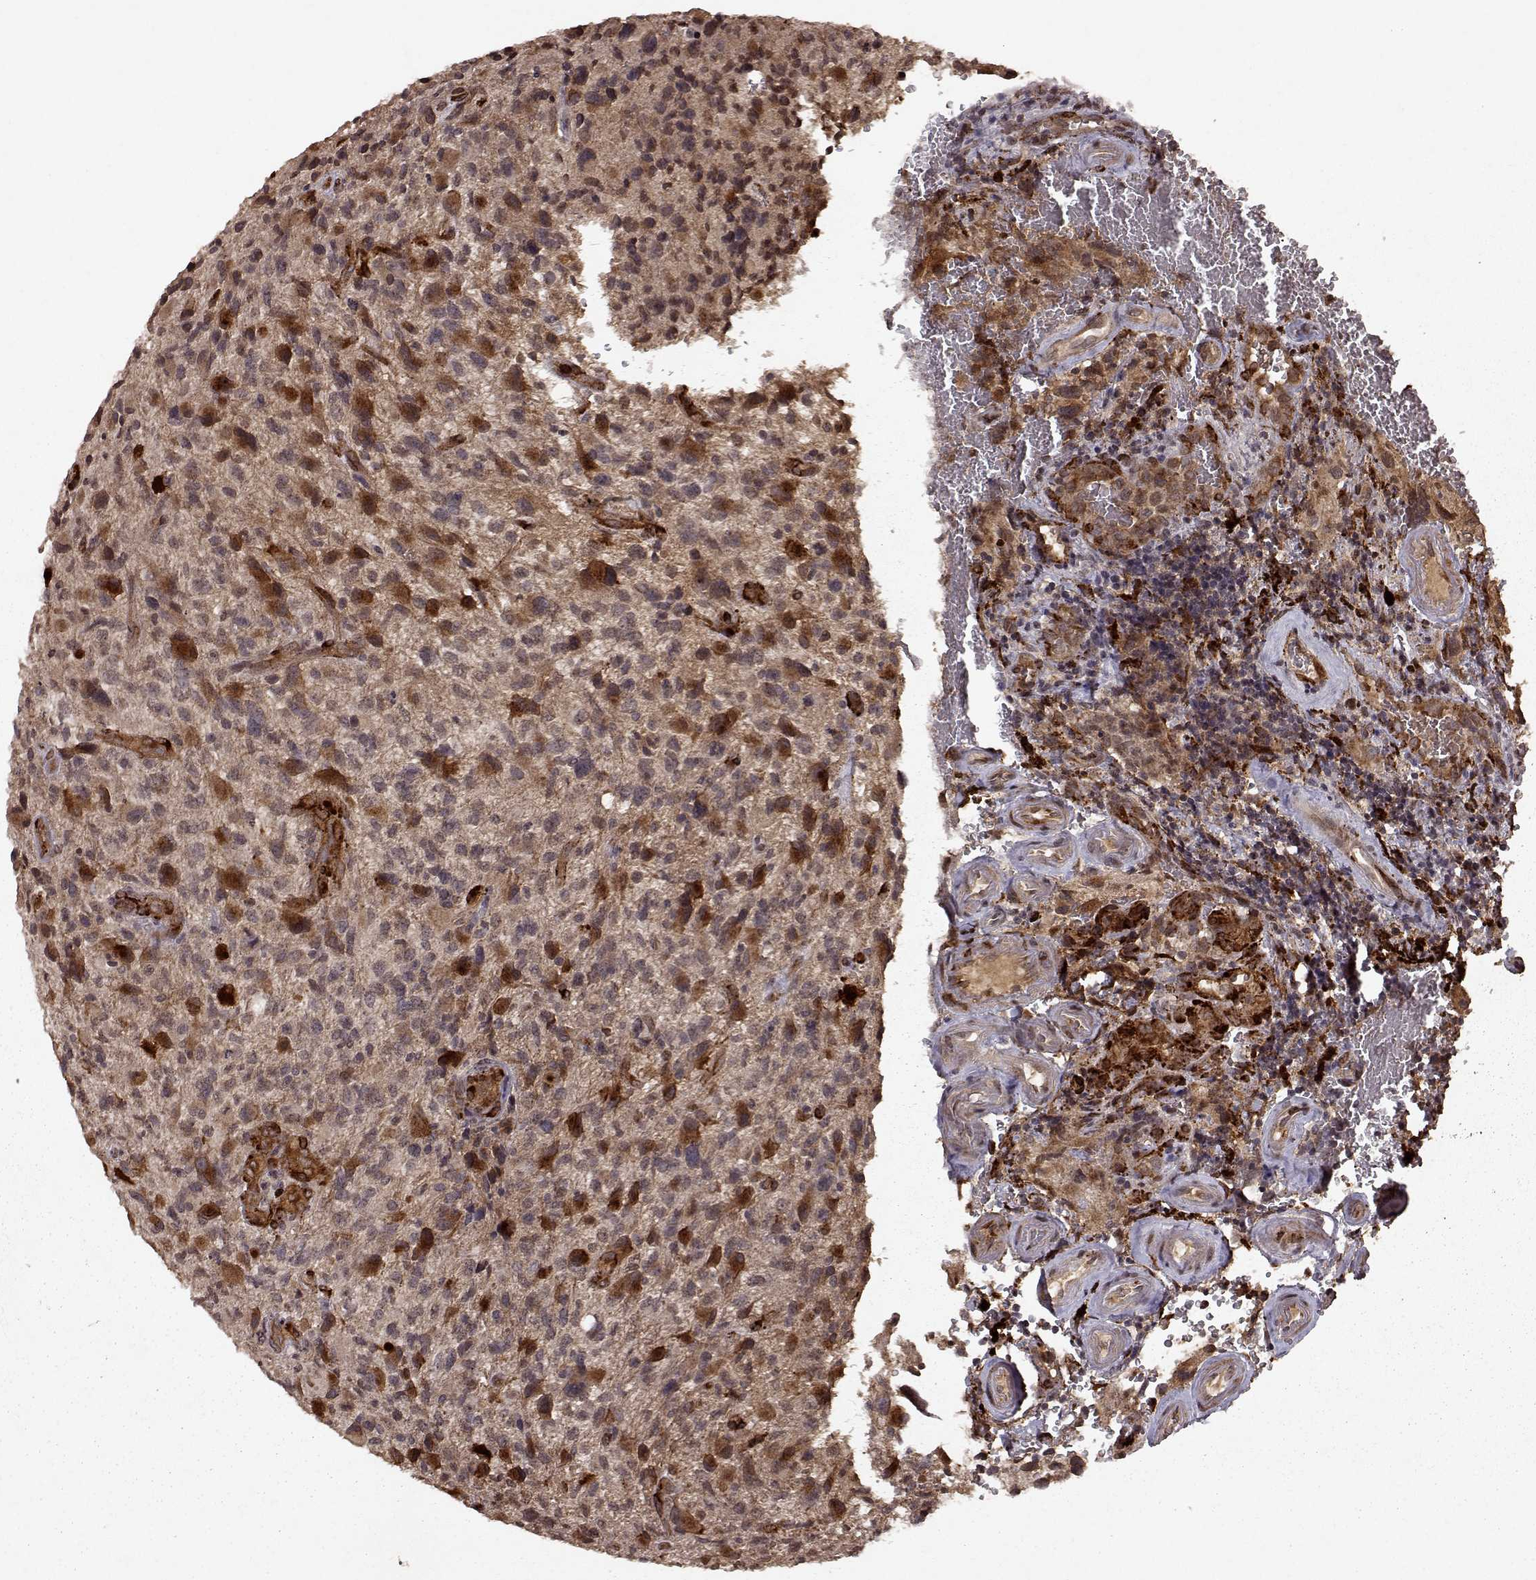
{"staining": {"intensity": "moderate", "quantity": "<25%", "location": "cytoplasmic/membranous"}, "tissue": "glioma", "cell_type": "Tumor cells", "image_type": "cancer", "snomed": [{"axis": "morphology", "description": "Glioma, malignant, NOS"}, {"axis": "morphology", "description": "Glioma, malignant, High grade"}, {"axis": "topography", "description": "Brain"}], "caption": "High-grade glioma (malignant) stained with DAB (3,3'-diaminobenzidine) immunohistochemistry (IHC) demonstrates low levels of moderate cytoplasmic/membranous positivity in approximately <25% of tumor cells.", "gene": "FSTL1", "patient": {"sex": "female", "age": 71}}